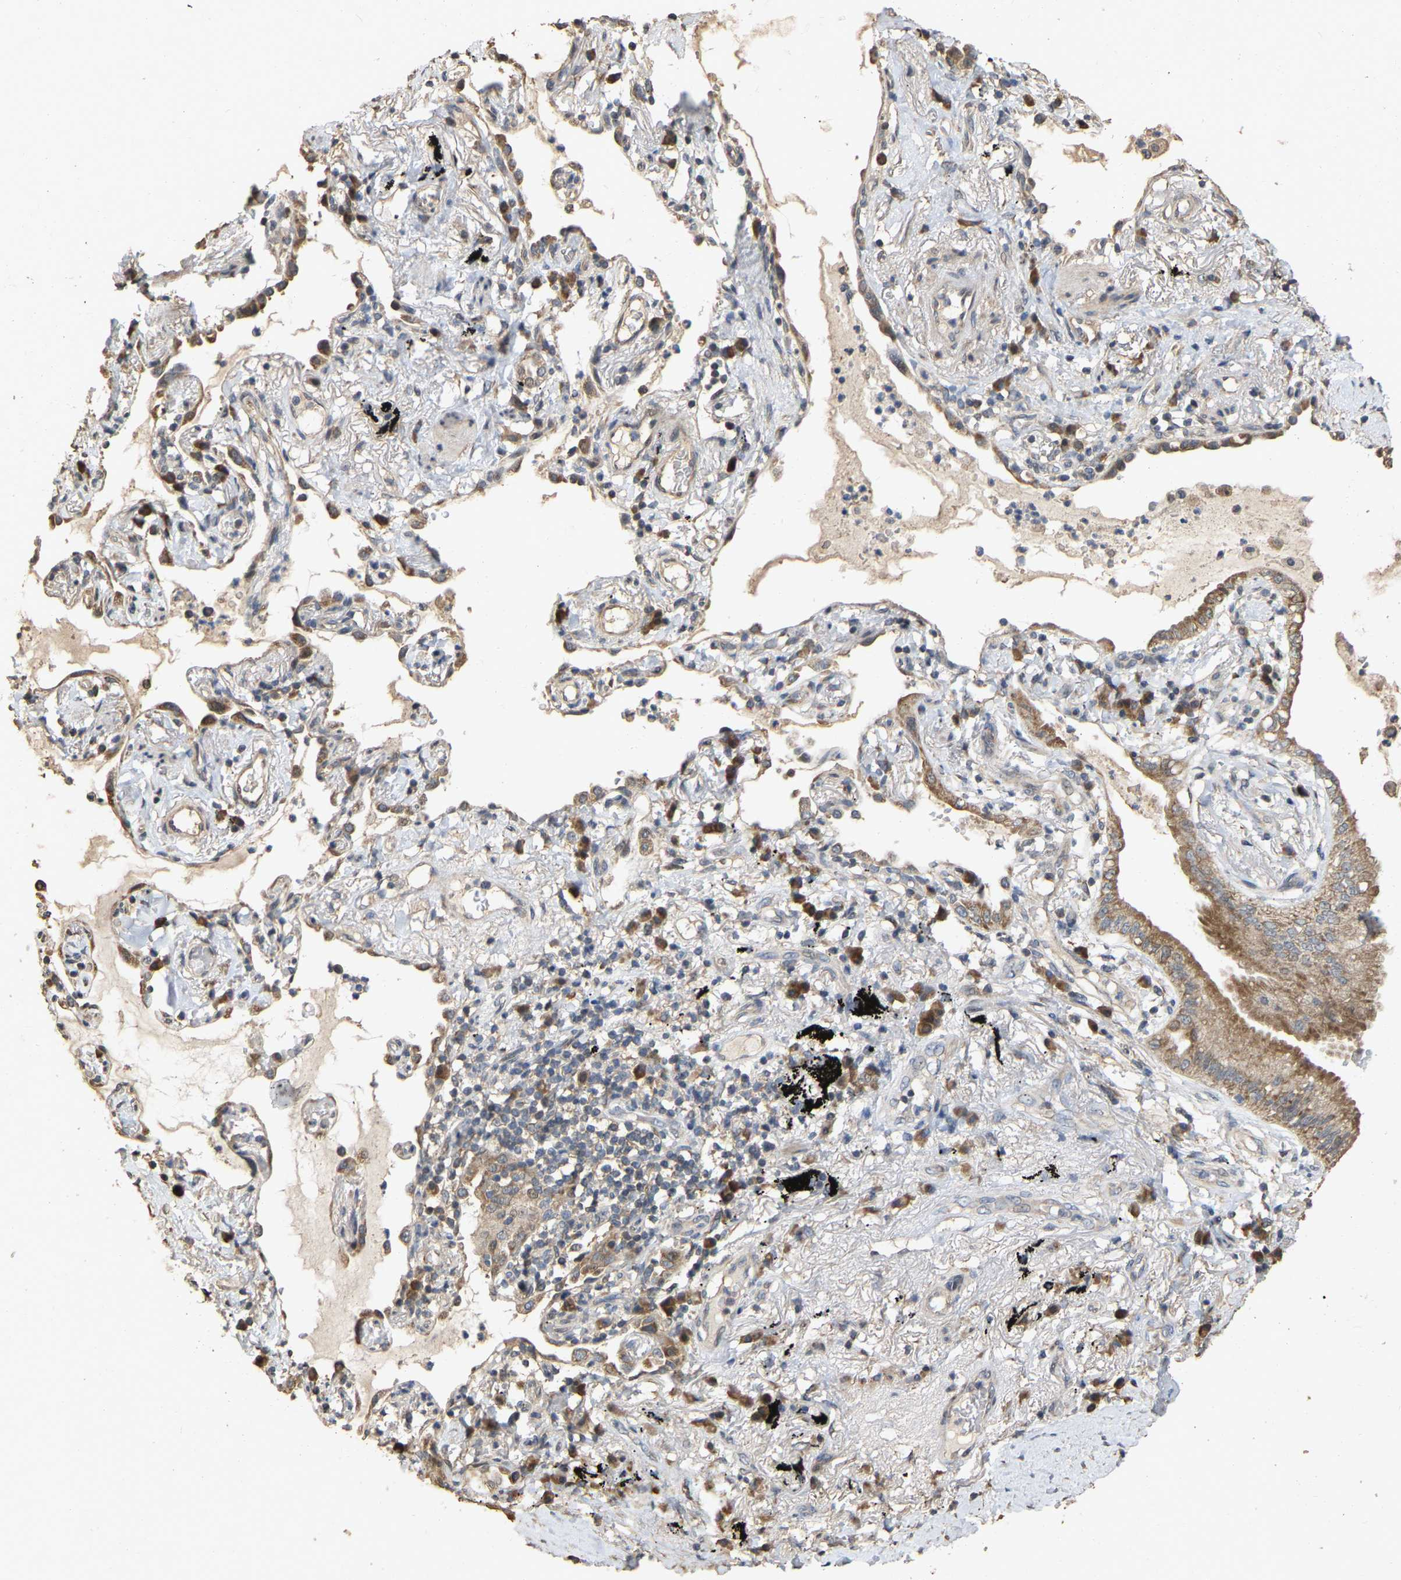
{"staining": {"intensity": "moderate", "quantity": ">75%", "location": "cytoplasmic/membranous"}, "tissue": "lung cancer", "cell_type": "Tumor cells", "image_type": "cancer", "snomed": [{"axis": "morphology", "description": "Normal tissue, NOS"}, {"axis": "morphology", "description": "Adenocarcinoma, NOS"}, {"axis": "topography", "description": "Bronchus"}, {"axis": "topography", "description": "Lung"}], "caption": "Immunohistochemical staining of adenocarcinoma (lung) reveals moderate cytoplasmic/membranous protein staining in about >75% of tumor cells.", "gene": "NCS1", "patient": {"sex": "female", "age": 70}}